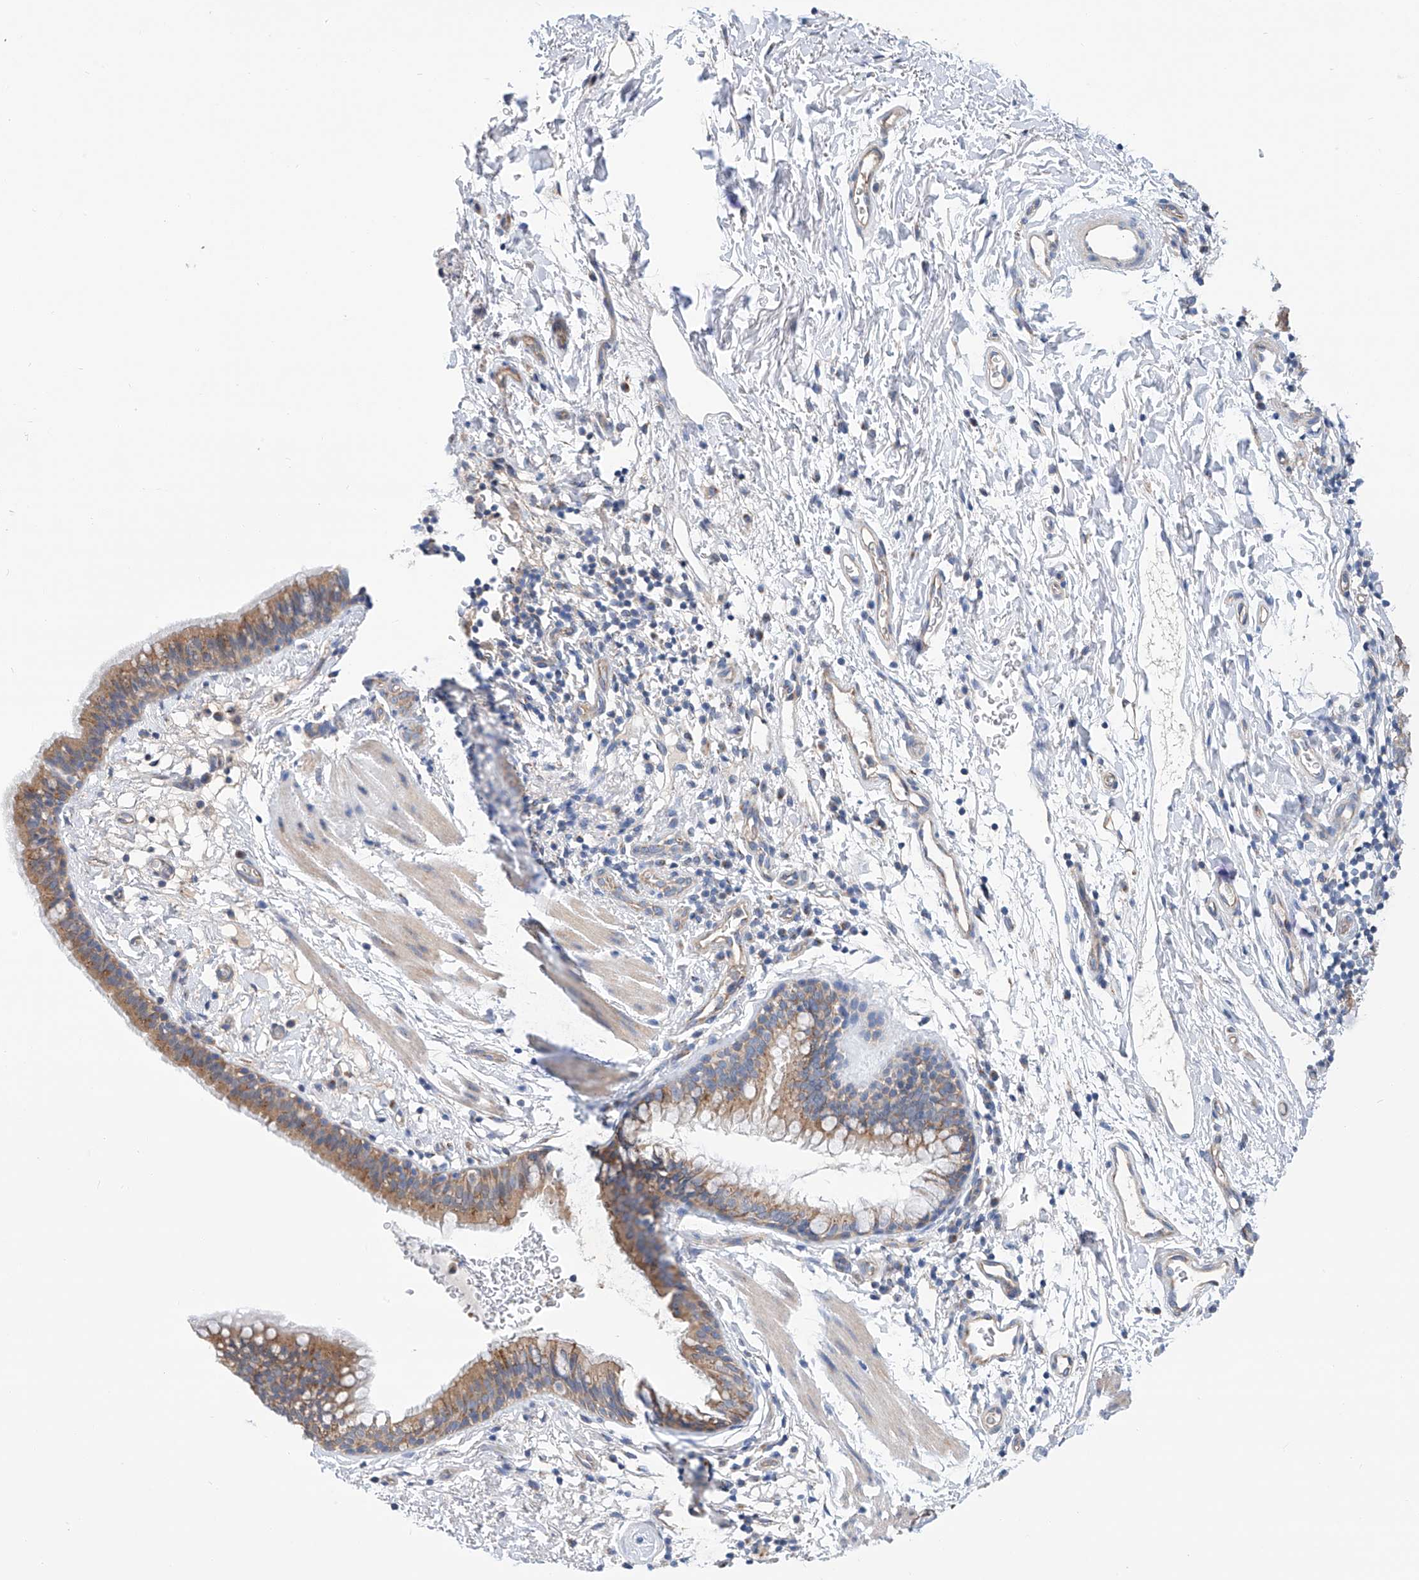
{"staining": {"intensity": "strong", "quantity": ">75%", "location": "cytoplasmic/membranous"}, "tissue": "bronchus", "cell_type": "Respiratory epithelial cells", "image_type": "normal", "snomed": [{"axis": "morphology", "description": "Normal tissue, NOS"}, {"axis": "topography", "description": "Cartilage tissue"}, {"axis": "topography", "description": "Bronchus"}], "caption": "Human bronchus stained with a brown dye reveals strong cytoplasmic/membranous positive expression in about >75% of respiratory epithelial cells.", "gene": "SLC22A7", "patient": {"sex": "female", "age": 36}}